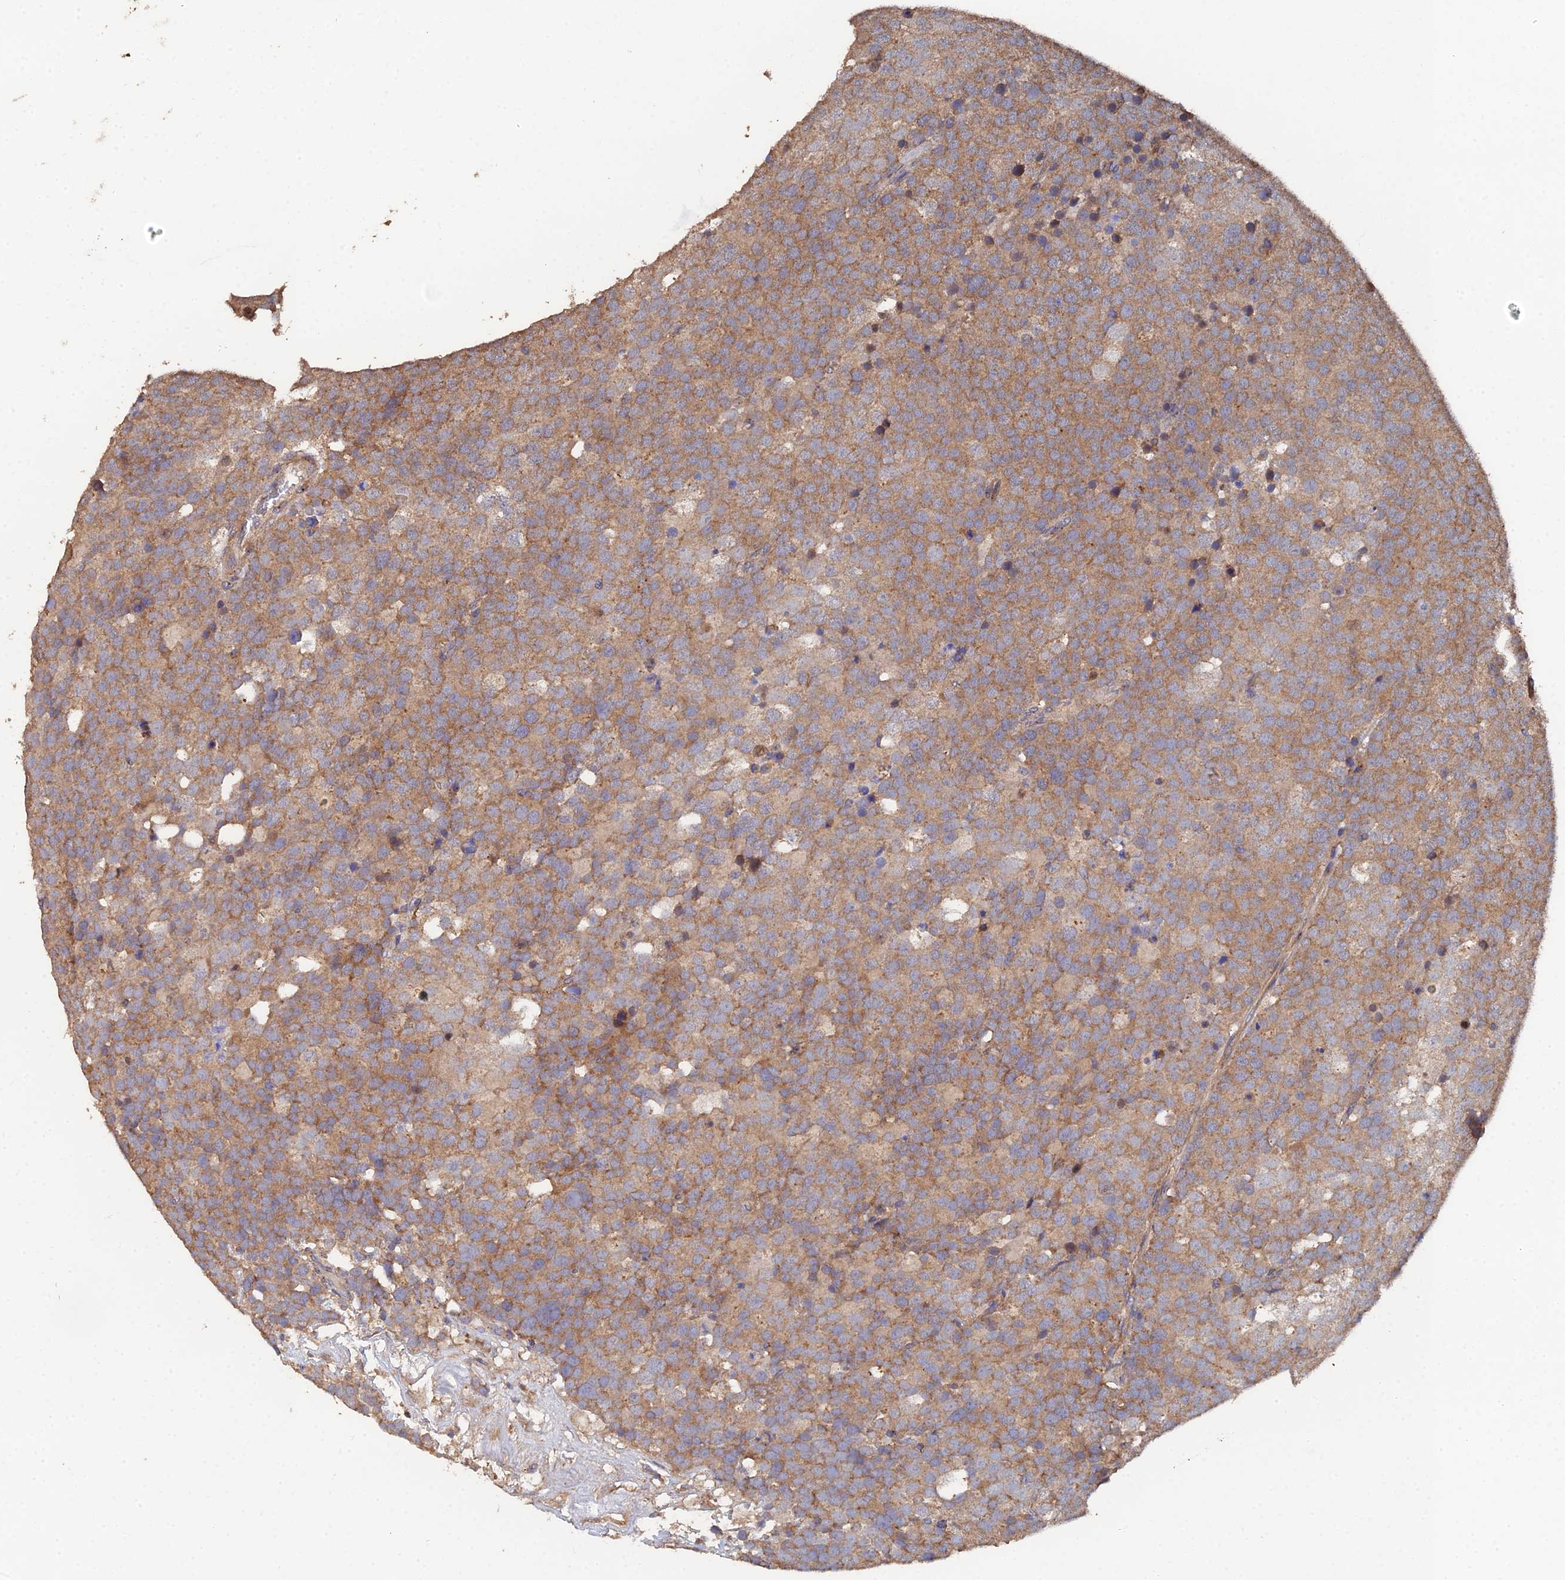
{"staining": {"intensity": "moderate", "quantity": ">75%", "location": "cytoplasmic/membranous"}, "tissue": "testis cancer", "cell_type": "Tumor cells", "image_type": "cancer", "snomed": [{"axis": "morphology", "description": "Seminoma, NOS"}, {"axis": "topography", "description": "Testis"}], "caption": "About >75% of tumor cells in seminoma (testis) demonstrate moderate cytoplasmic/membranous protein positivity as visualized by brown immunohistochemical staining.", "gene": "SPANXN4", "patient": {"sex": "male", "age": 71}}